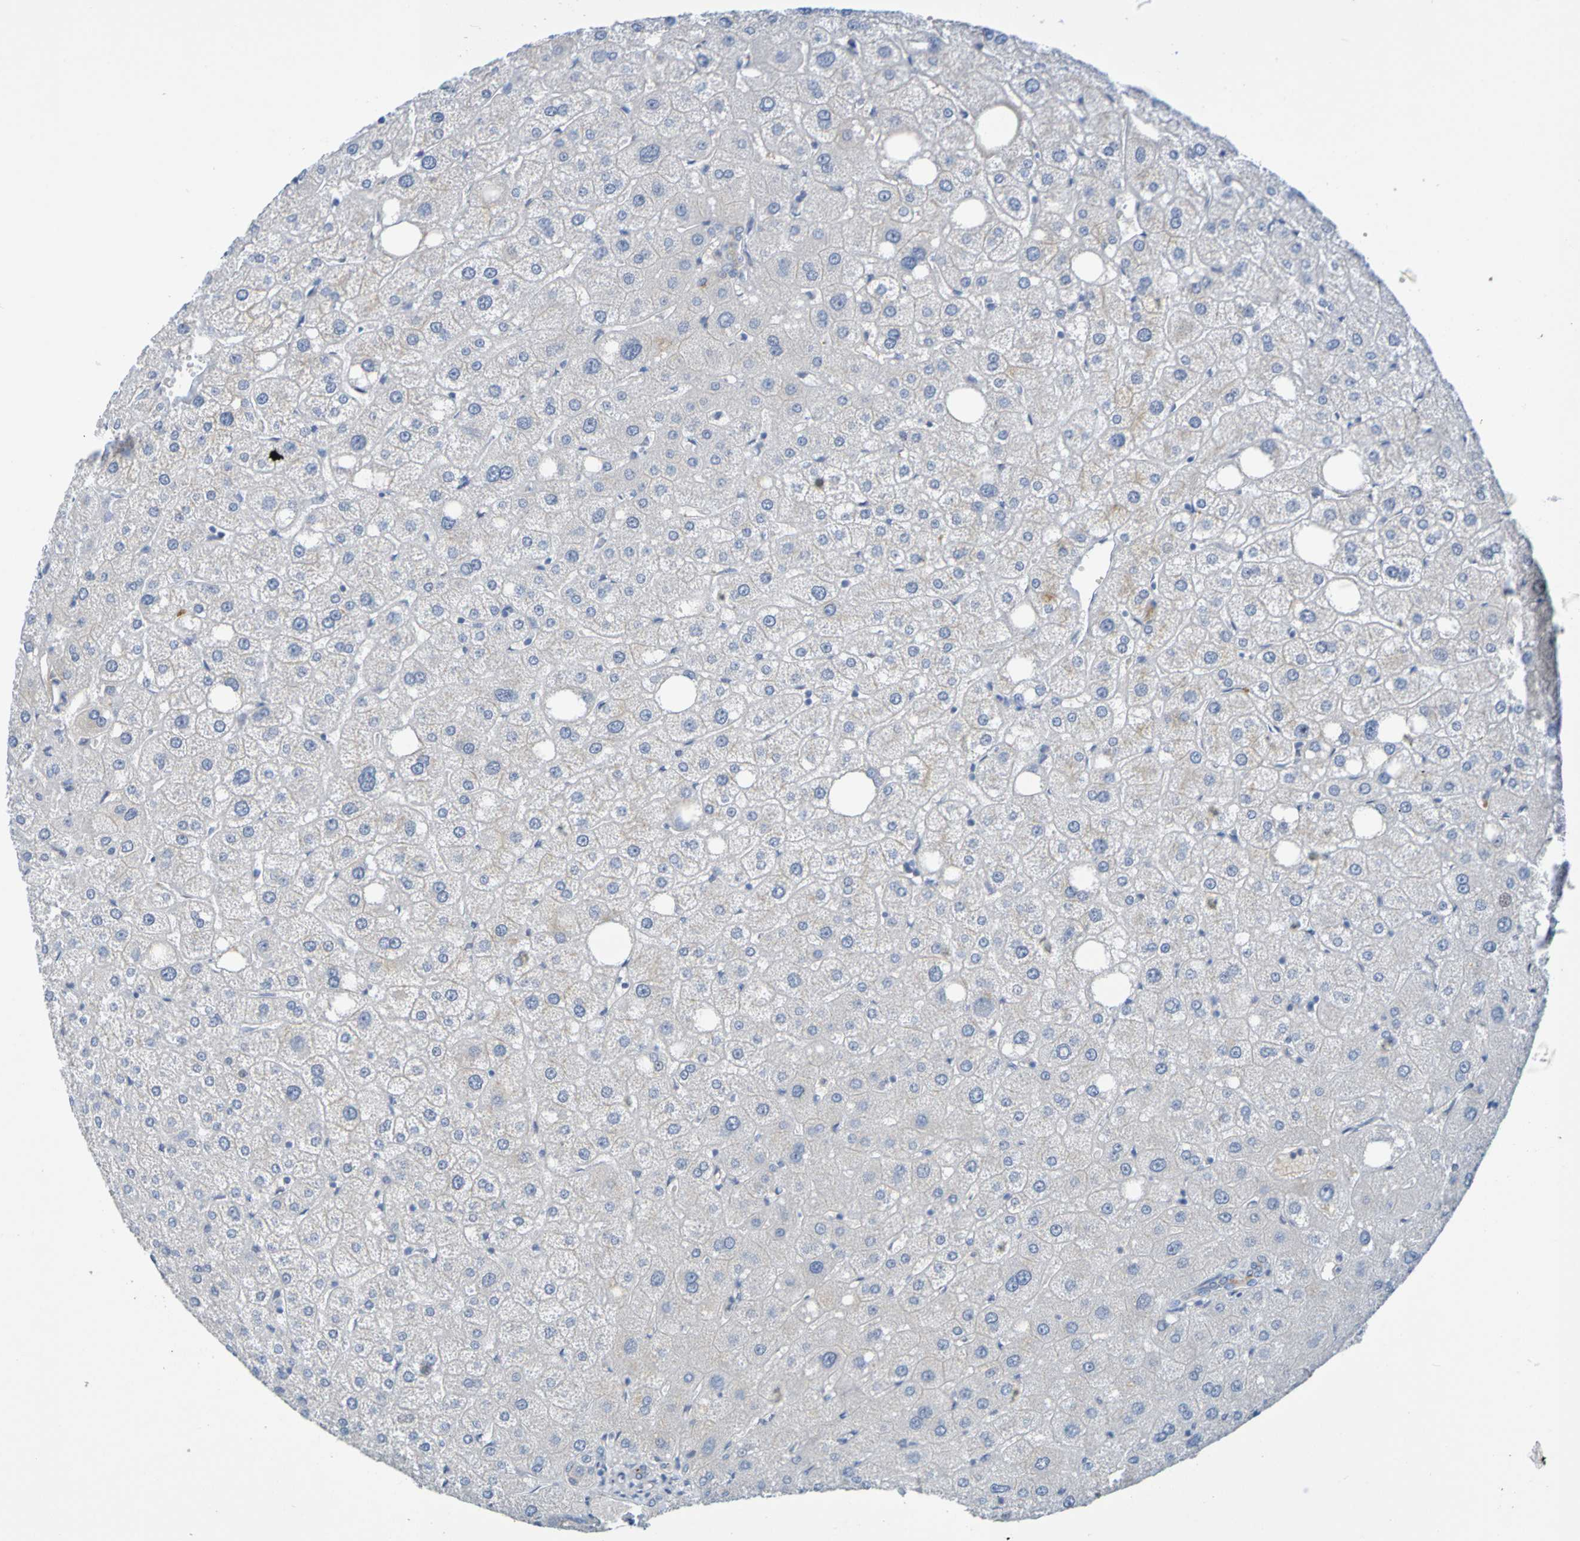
{"staining": {"intensity": "moderate", "quantity": "<25%", "location": "cytoplasmic/membranous"}, "tissue": "liver", "cell_type": "Cholangiocytes", "image_type": "normal", "snomed": [{"axis": "morphology", "description": "Normal tissue, NOS"}, {"axis": "topography", "description": "Liver"}], "caption": "A photomicrograph of liver stained for a protein exhibits moderate cytoplasmic/membranous brown staining in cholangiocytes. (IHC, brightfield microscopy, high magnification).", "gene": "IL10", "patient": {"sex": "male", "age": 73}}